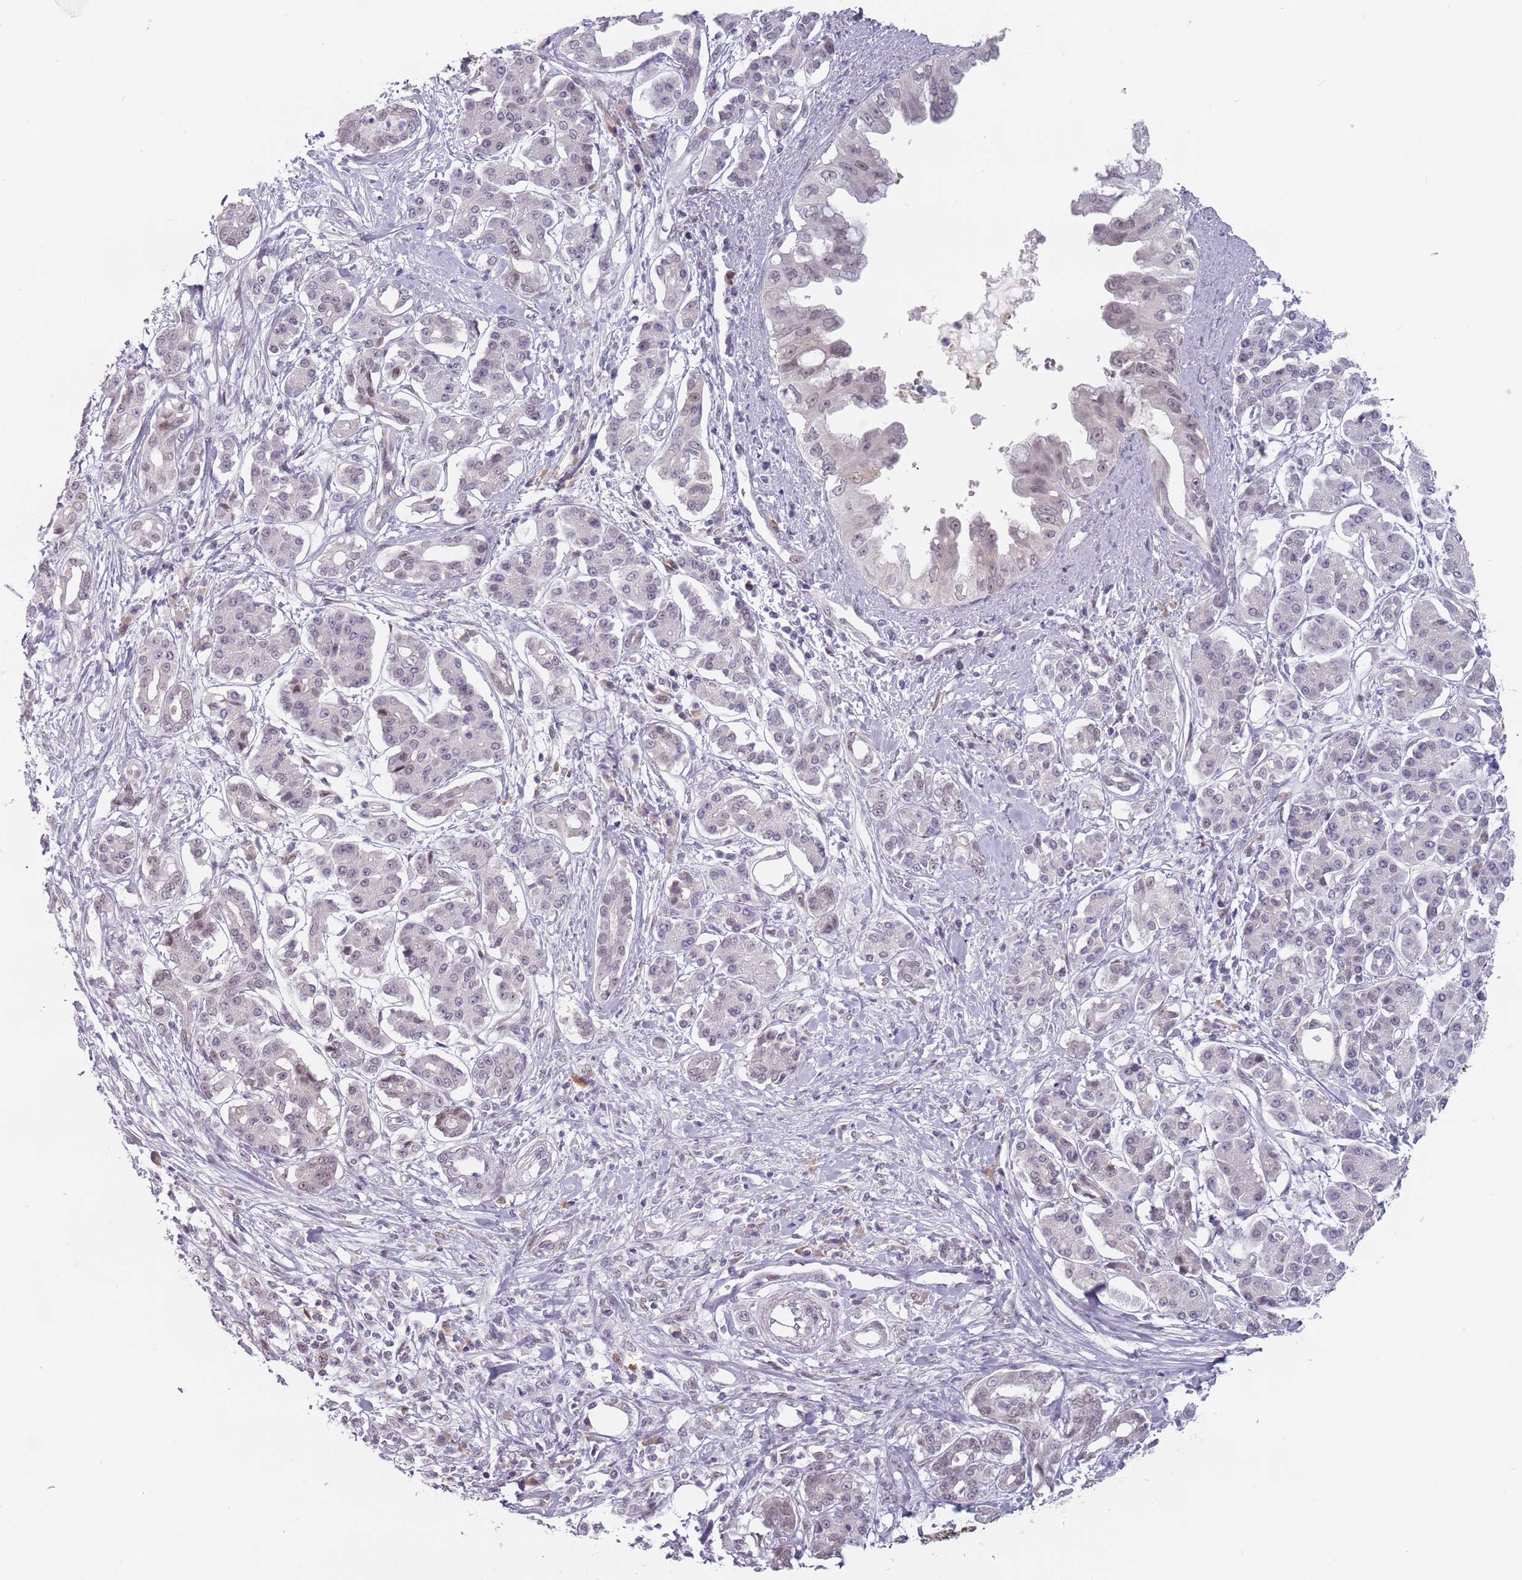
{"staining": {"intensity": "moderate", "quantity": "25%-75%", "location": "nuclear"}, "tissue": "pancreatic cancer", "cell_type": "Tumor cells", "image_type": "cancer", "snomed": [{"axis": "morphology", "description": "Adenocarcinoma, NOS"}, {"axis": "topography", "description": "Pancreas"}], "caption": "DAB immunohistochemical staining of adenocarcinoma (pancreatic) displays moderate nuclear protein expression in about 25%-75% of tumor cells.", "gene": "PTCHD1", "patient": {"sex": "female", "age": 56}}